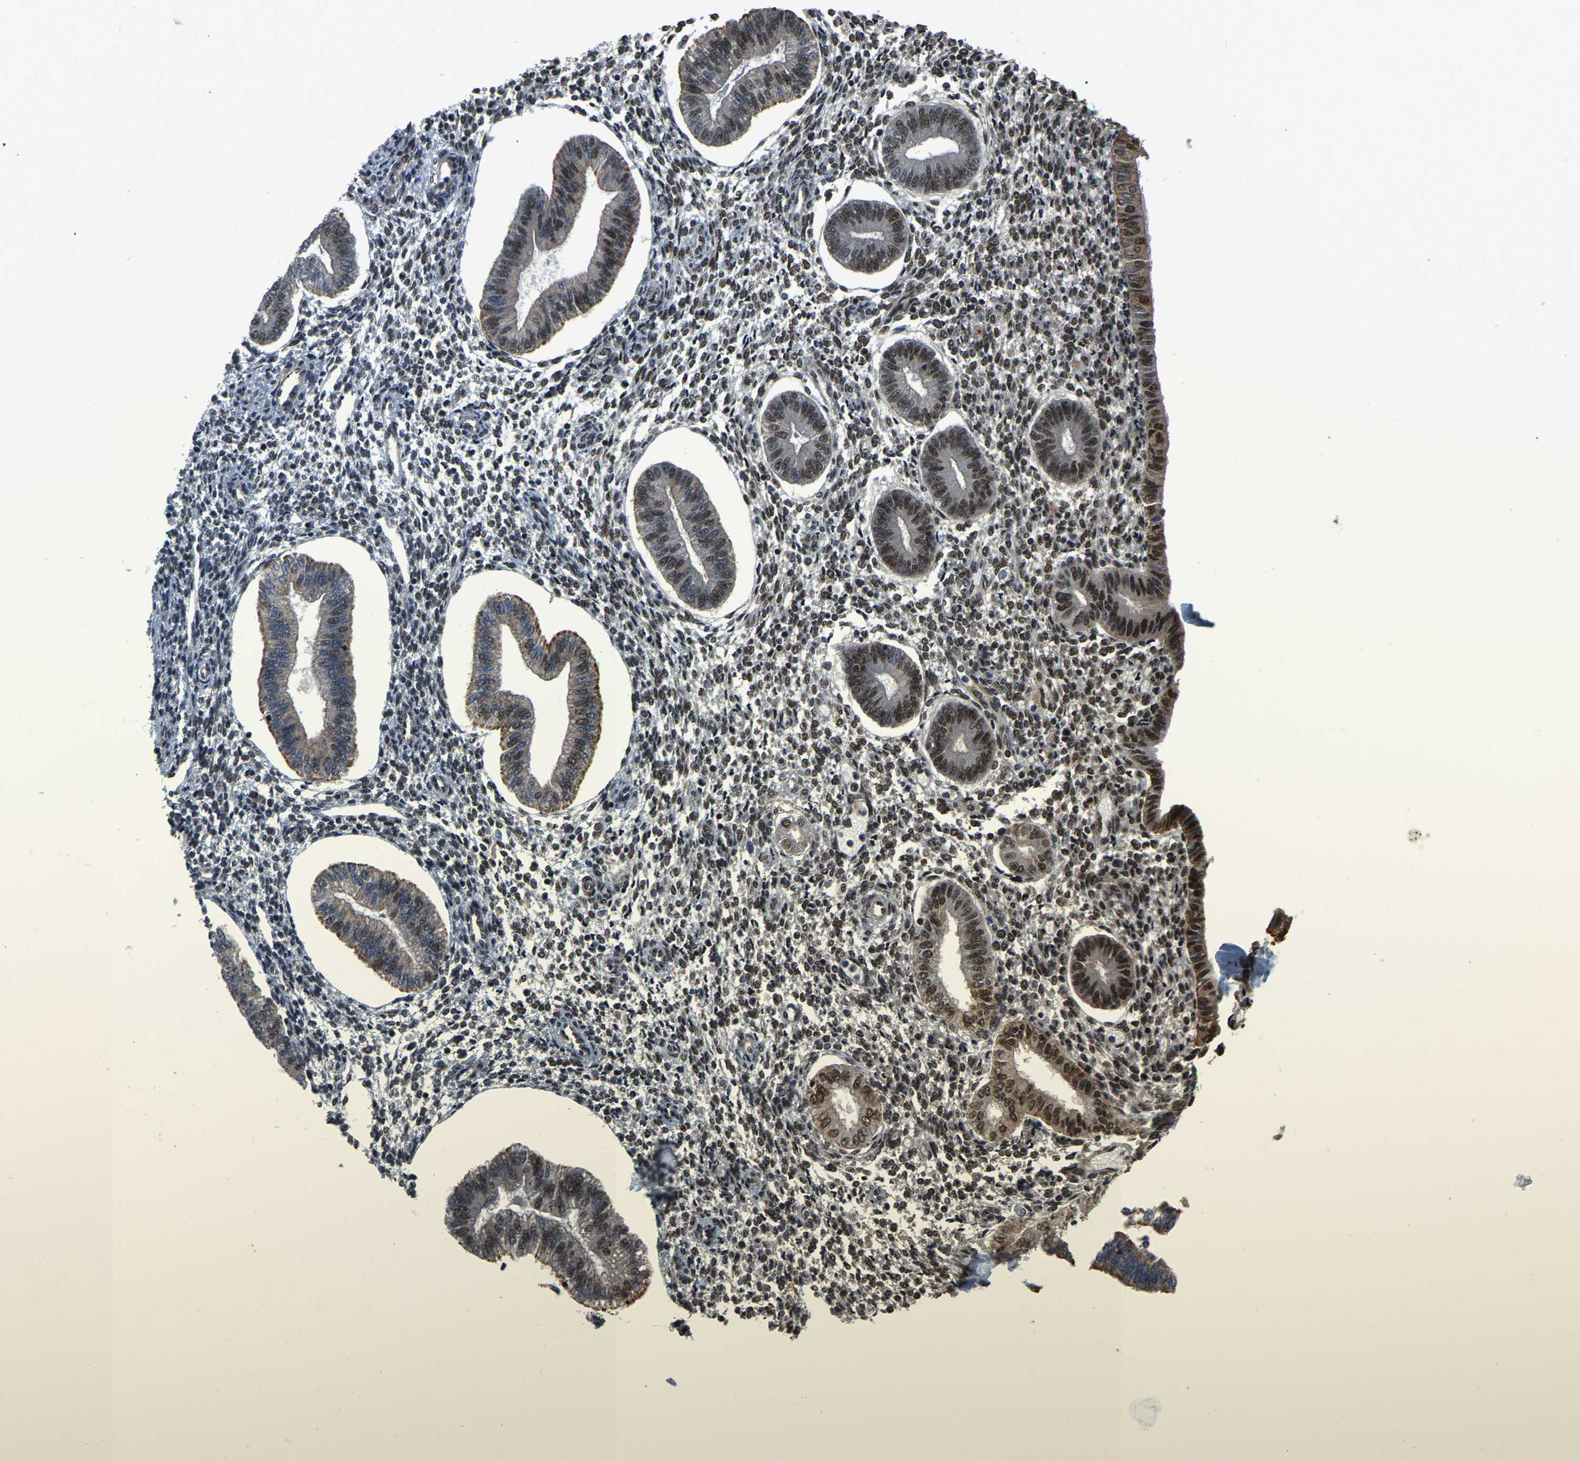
{"staining": {"intensity": "moderate", "quantity": "25%-75%", "location": "cytoplasmic/membranous,nuclear"}, "tissue": "endometrium", "cell_type": "Cells in endometrial stroma", "image_type": "normal", "snomed": [{"axis": "morphology", "description": "Normal tissue, NOS"}, {"axis": "topography", "description": "Endometrium"}], "caption": "A brown stain labels moderate cytoplasmic/membranous,nuclear expression of a protein in cells in endometrial stroma of normal human endometrium. Nuclei are stained in blue.", "gene": "CIAO1", "patient": {"sex": "female", "age": 50}}